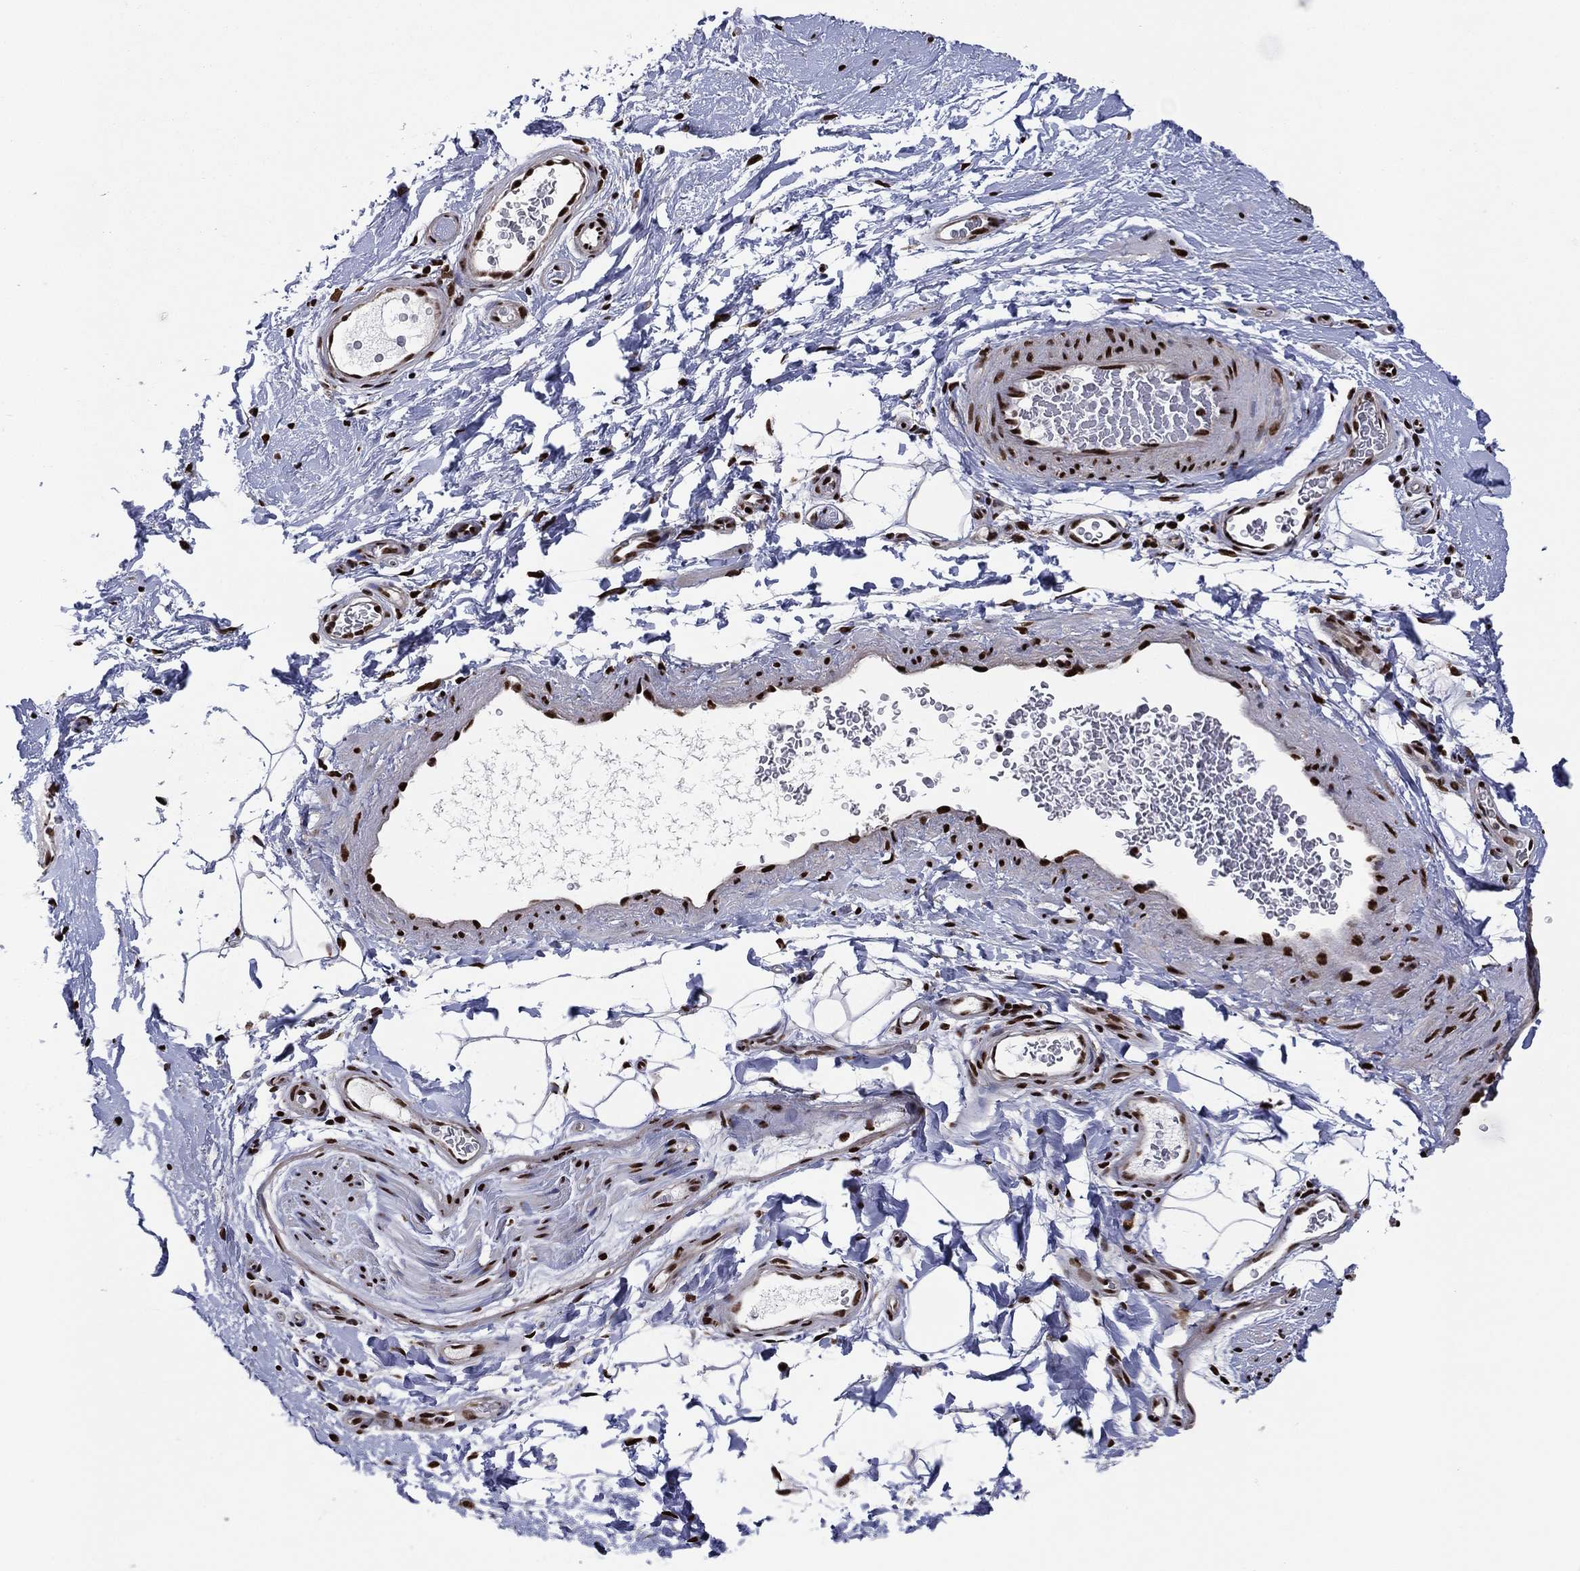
{"staining": {"intensity": "negative", "quantity": "none", "location": "none"}, "tissue": "adipose tissue", "cell_type": "Adipocytes", "image_type": "normal", "snomed": [{"axis": "morphology", "description": "Normal tissue, NOS"}, {"axis": "topography", "description": "Soft tissue"}, {"axis": "topography", "description": "Vascular tissue"}], "caption": "This photomicrograph is of benign adipose tissue stained with IHC to label a protein in brown with the nuclei are counter-stained blue. There is no positivity in adipocytes. The staining is performed using DAB (3,3'-diaminobenzidine) brown chromogen with nuclei counter-stained in using hematoxylin.", "gene": "TP53BP1", "patient": {"sex": "male", "age": 41}}